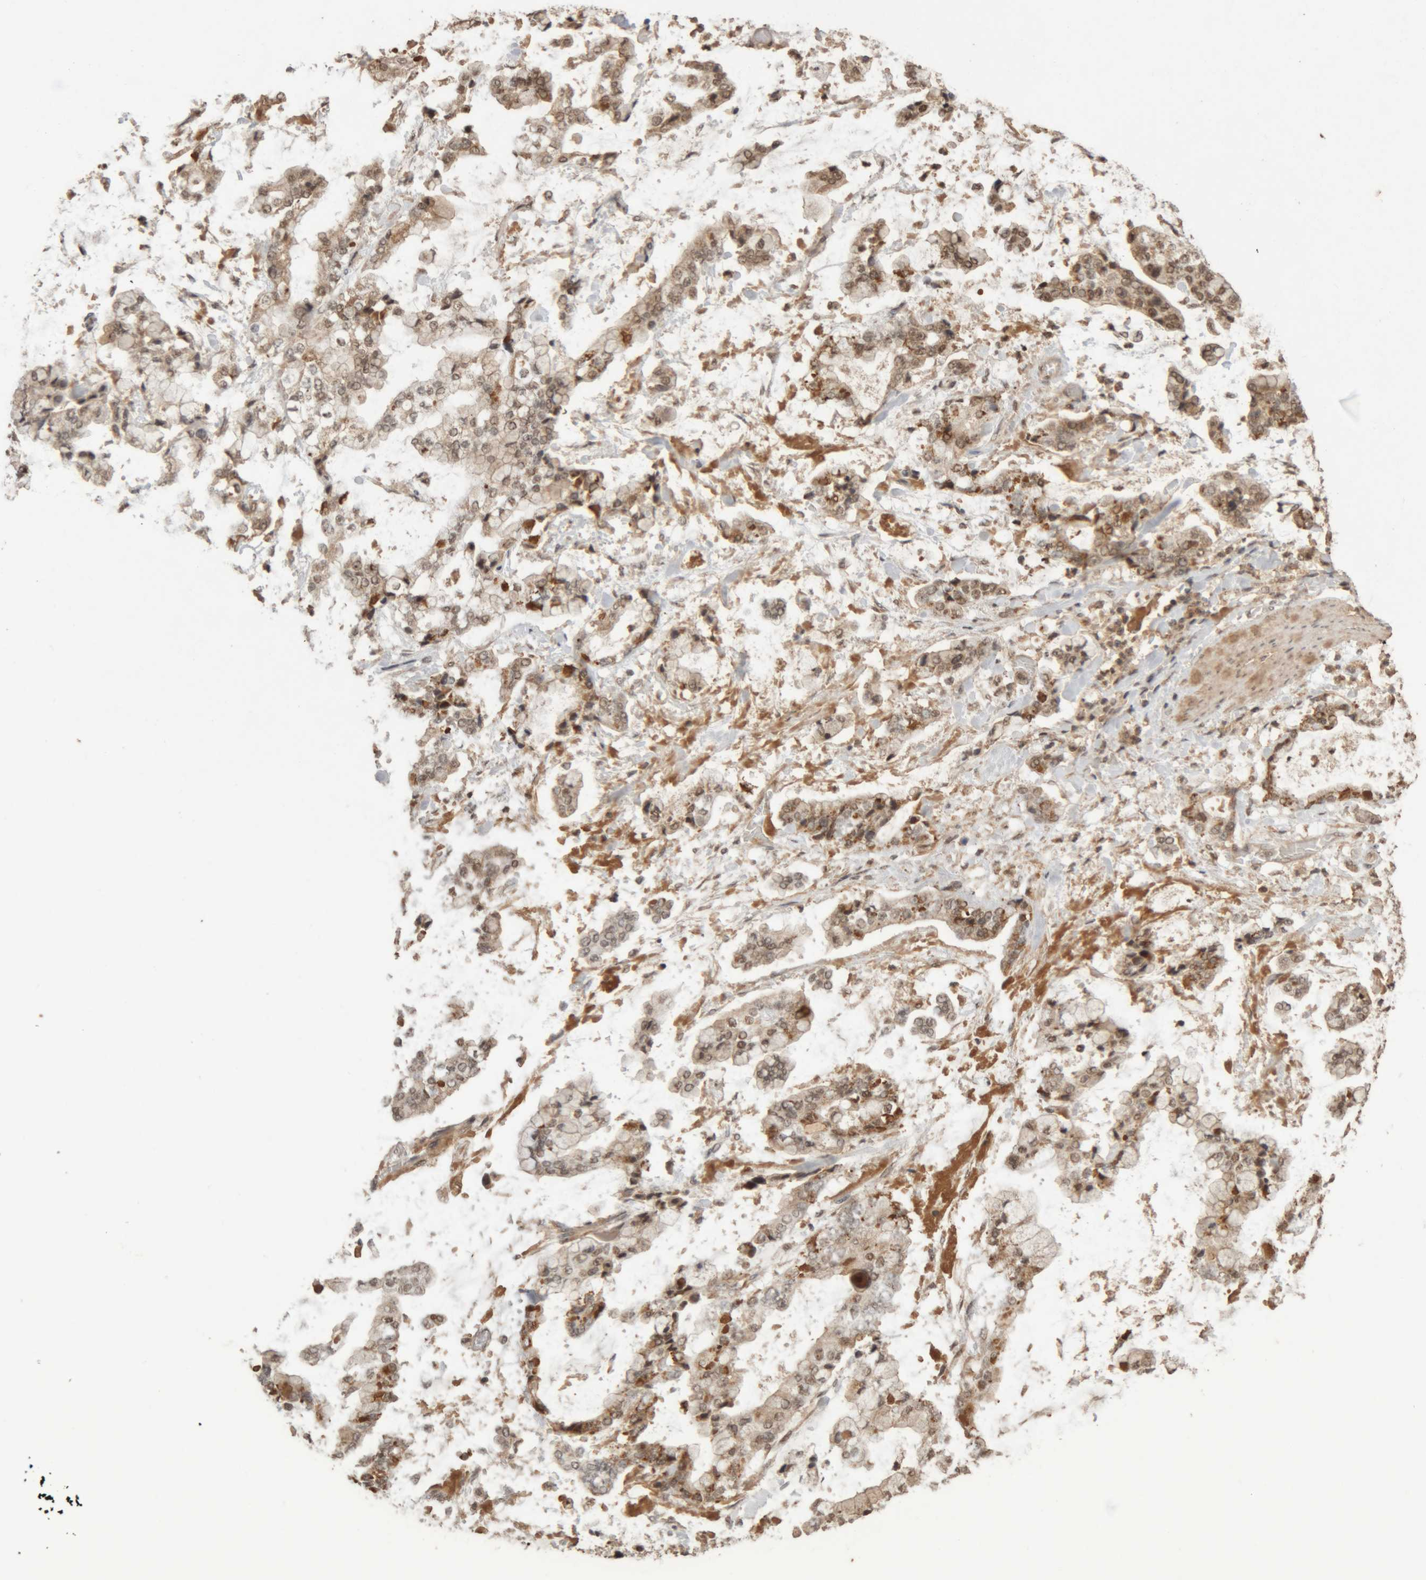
{"staining": {"intensity": "moderate", "quantity": ">75%", "location": "cytoplasmic/membranous,nuclear"}, "tissue": "stomach cancer", "cell_type": "Tumor cells", "image_type": "cancer", "snomed": [{"axis": "morphology", "description": "Normal tissue, NOS"}, {"axis": "morphology", "description": "Adenocarcinoma, NOS"}, {"axis": "topography", "description": "Stomach, upper"}, {"axis": "topography", "description": "Stomach"}], "caption": "Immunohistochemistry histopathology image of neoplastic tissue: stomach adenocarcinoma stained using immunohistochemistry displays medium levels of moderate protein expression localized specifically in the cytoplasmic/membranous and nuclear of tumor cells, appearing as a cytoplasmic/membranous and nuclear brown color.", "gene": "KEAP1", "patient": {"sex": "male", "age": 76}}